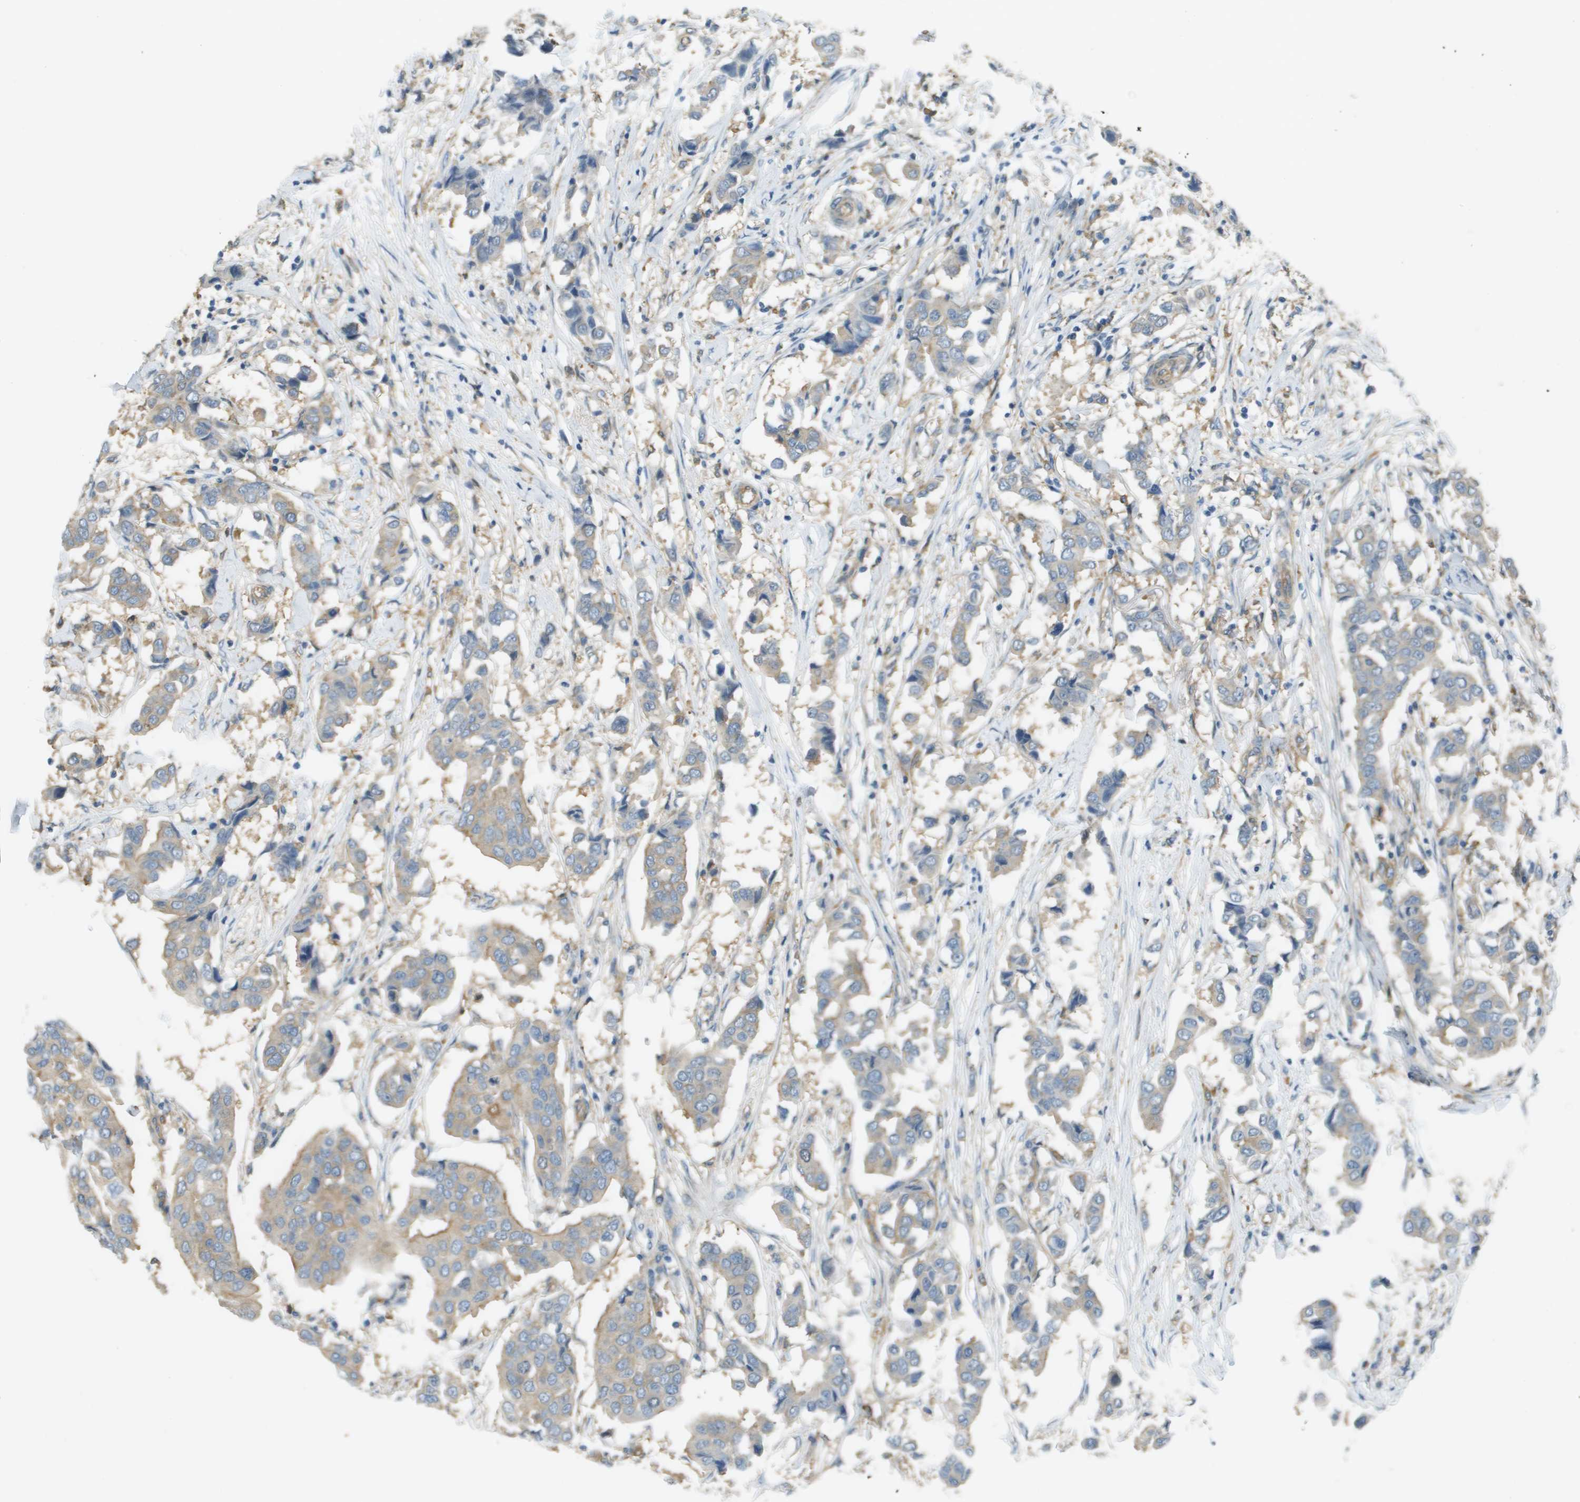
{"staining": {"intensity": "weak", "quantity": ">75%", "location": "cytoplasmic/membranous"}, "tissue": "breast cancer", "cell_type": "Tumor cells", "image_type": "cancer", "snomed": [{"axis": "morphology", "description": "Duct carcinoma"}, {"axis": "topography", "description": "Breast"}], "caption": "Protein expression analysis of breast intraductal carcinoma demonstrates weak cytoplasmic/membranous expression in about >75% of tumor cells. (DAB IHC, brown staining for protein, blue staining for nuclei).", "gene": "CORO1B", "patient": {"sex": "female", "age": 80}}